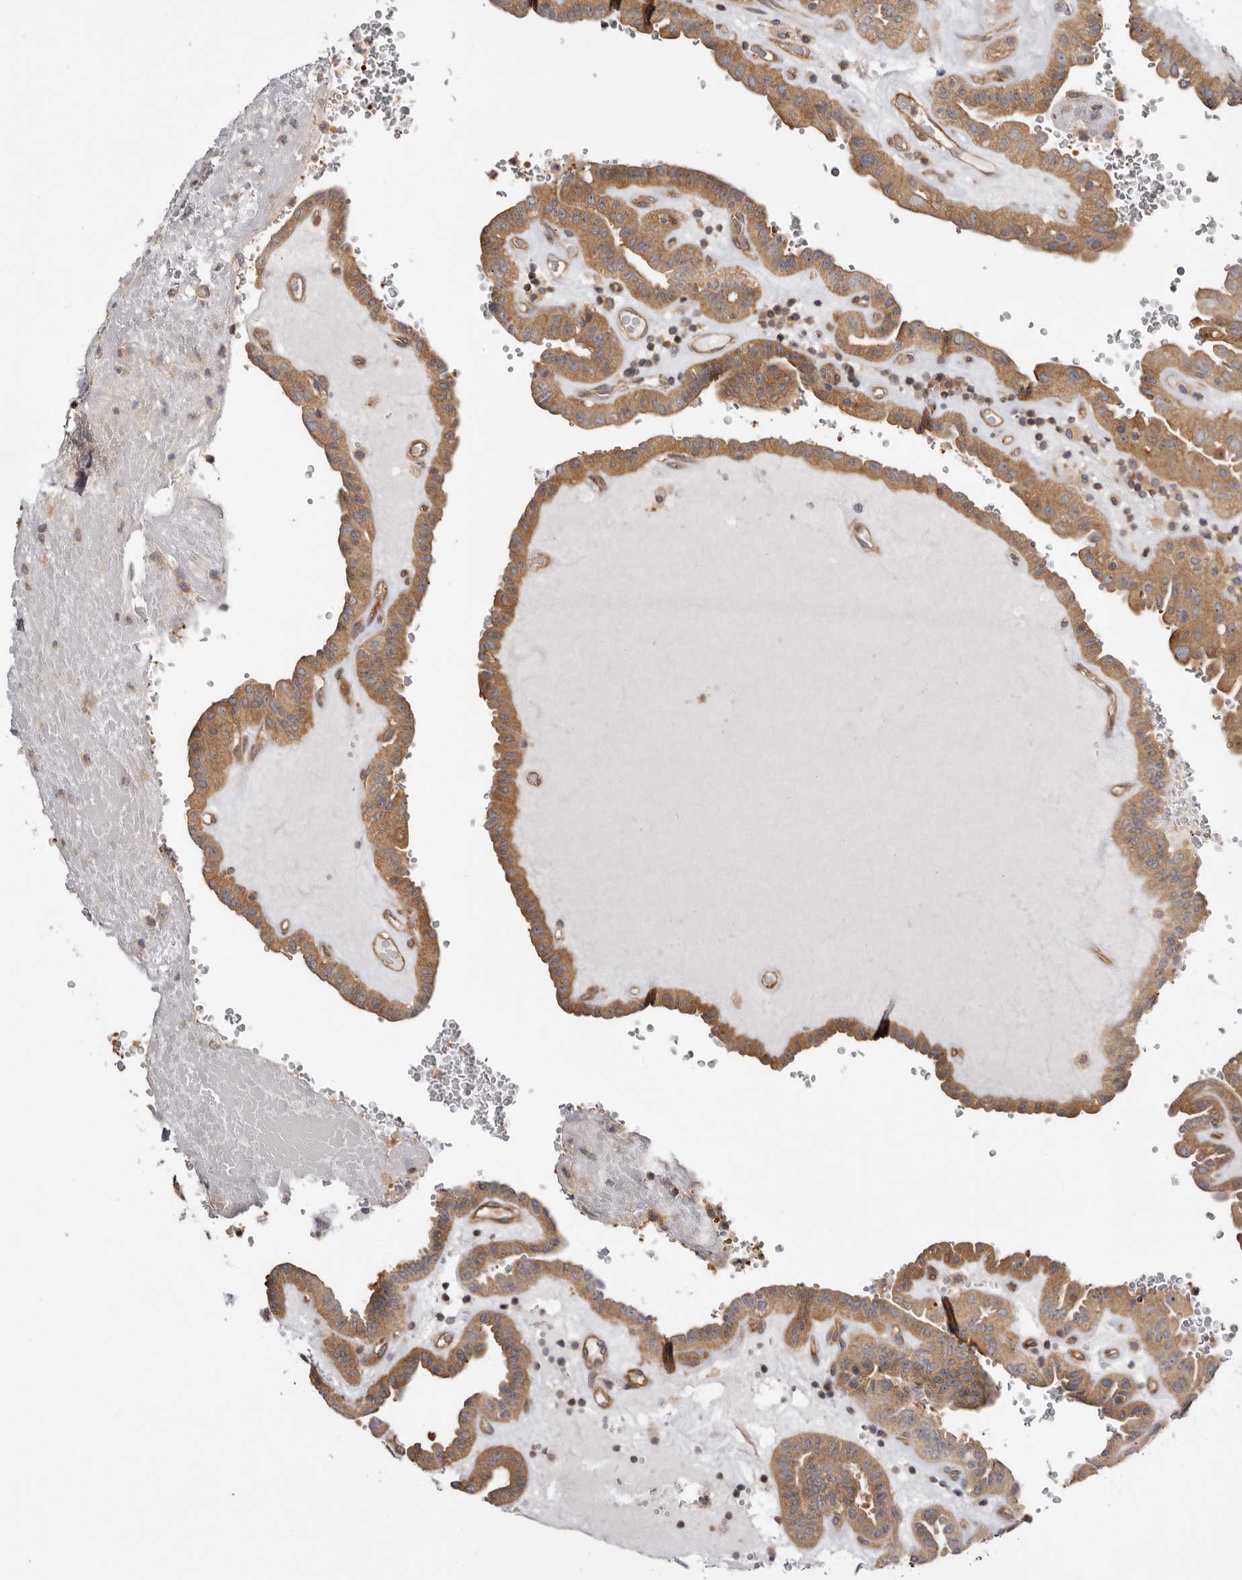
{"staining": {"intensity": "moderate", "quantity": ">75%", "location": "cytoplasmic/membranous,nuclear"}, "tissue": "thyroid cancer", "cell_type": "Tumor cells", "image_type": "cancer", "snomed": [{"axis": "morphology", "description": "Papillary adenocarcinoma, NOS"}, {"axis": "topography", "description": "Thyroid gland"}], "caption": "DAB (3,3'-diaminobenzidine) immunohistochemical staining of papillary adenocarcinoma (thyroid) demonstrates moderate cytoplasmic/membranous and nuclear protein staining in about >75% of tumor cells. (DAB (3,3'-diaminobenzidine) IHC, brown staining for protein, blue staining for nuclei).", "gene": "PANK4", "patient": {"sex": "male", "age": 77}}